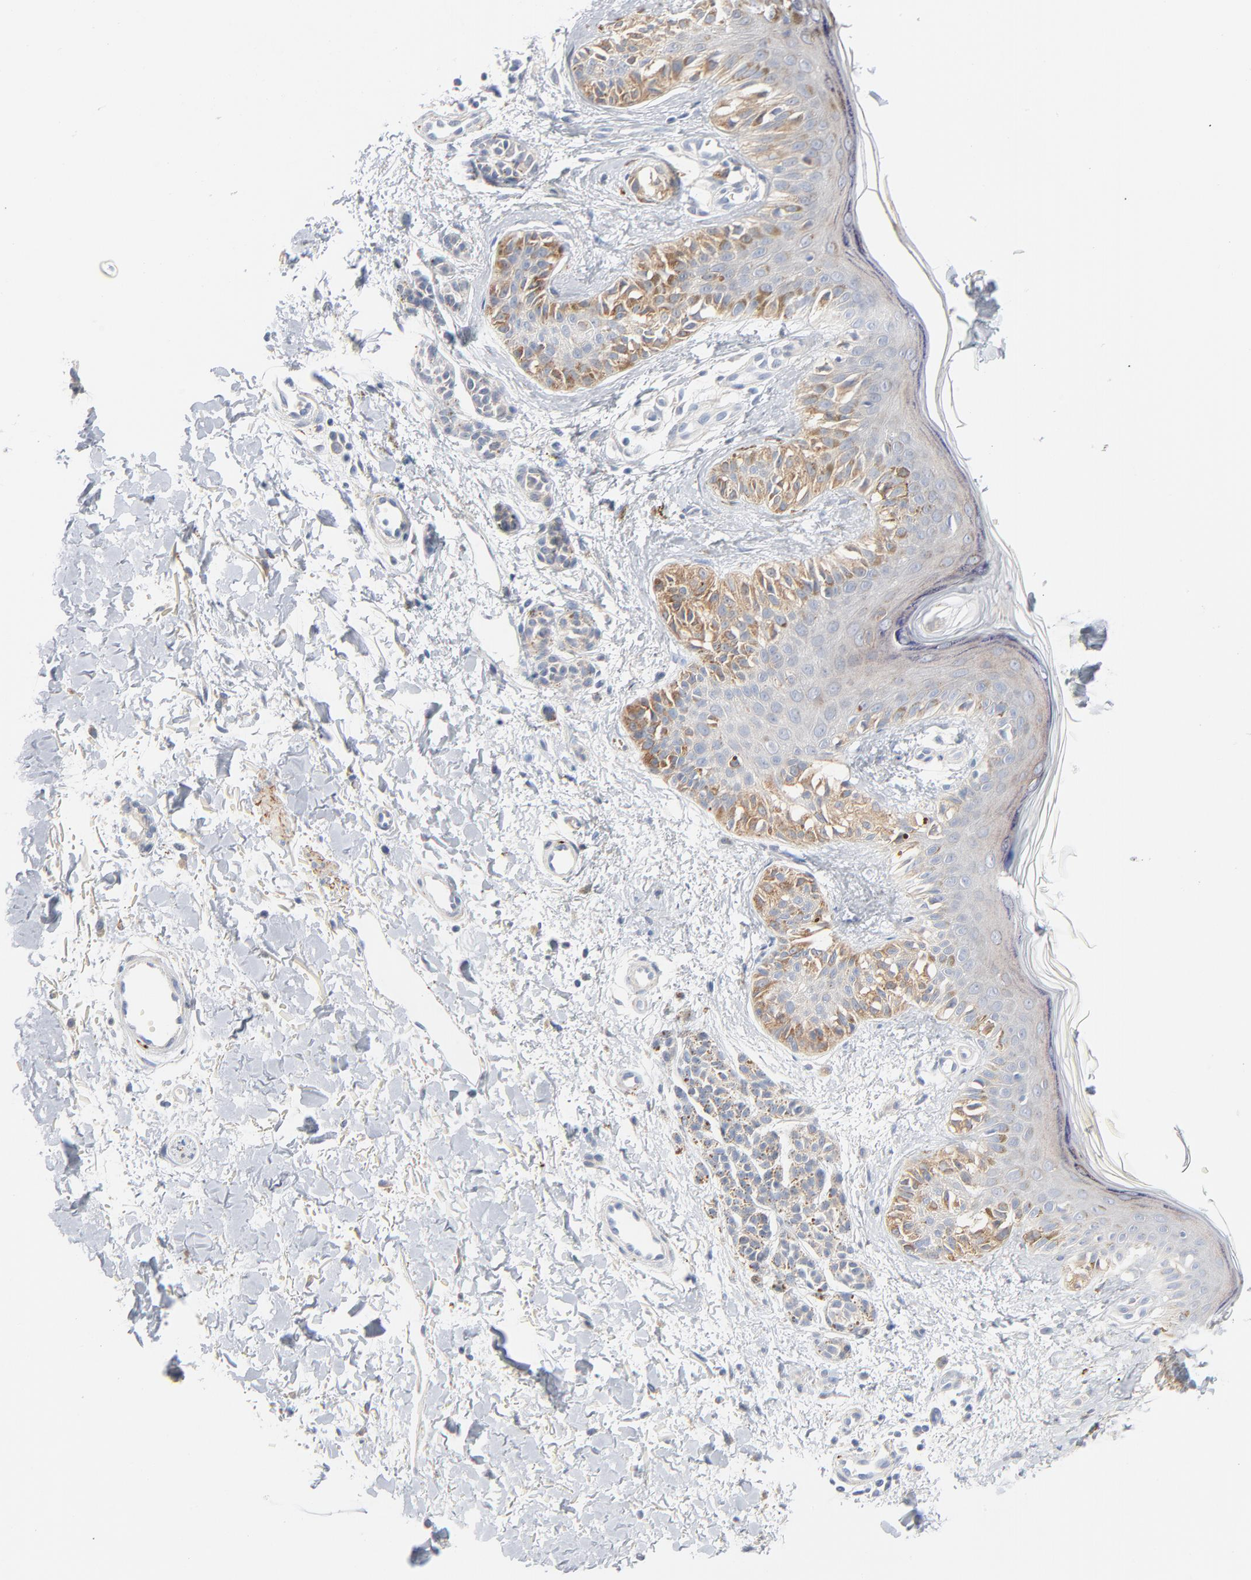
{"staining": {"intensity": "weak", "quantity": ">75%", "location": "cytoplasmic/membranous"}, "tissue": "melanoma", "cell_type": "Tumor cells", "image_type": "cancer", "snomed": [{"axis": "morphology", "description": "Normal tissue, NOS"}, {"axis": "morphology", "description": "Malignant melanoma, NOS"}, {"axis": "topography", "description": "Skin"}], "caption": "Approximately >75% of tumor cells in melanoma show weak cytoplasmic/membranous protein positivity as visualized by brown immunohistochemical staining.", "gene": "IFT43", "patient": {"sex": "male", "age": 83}}